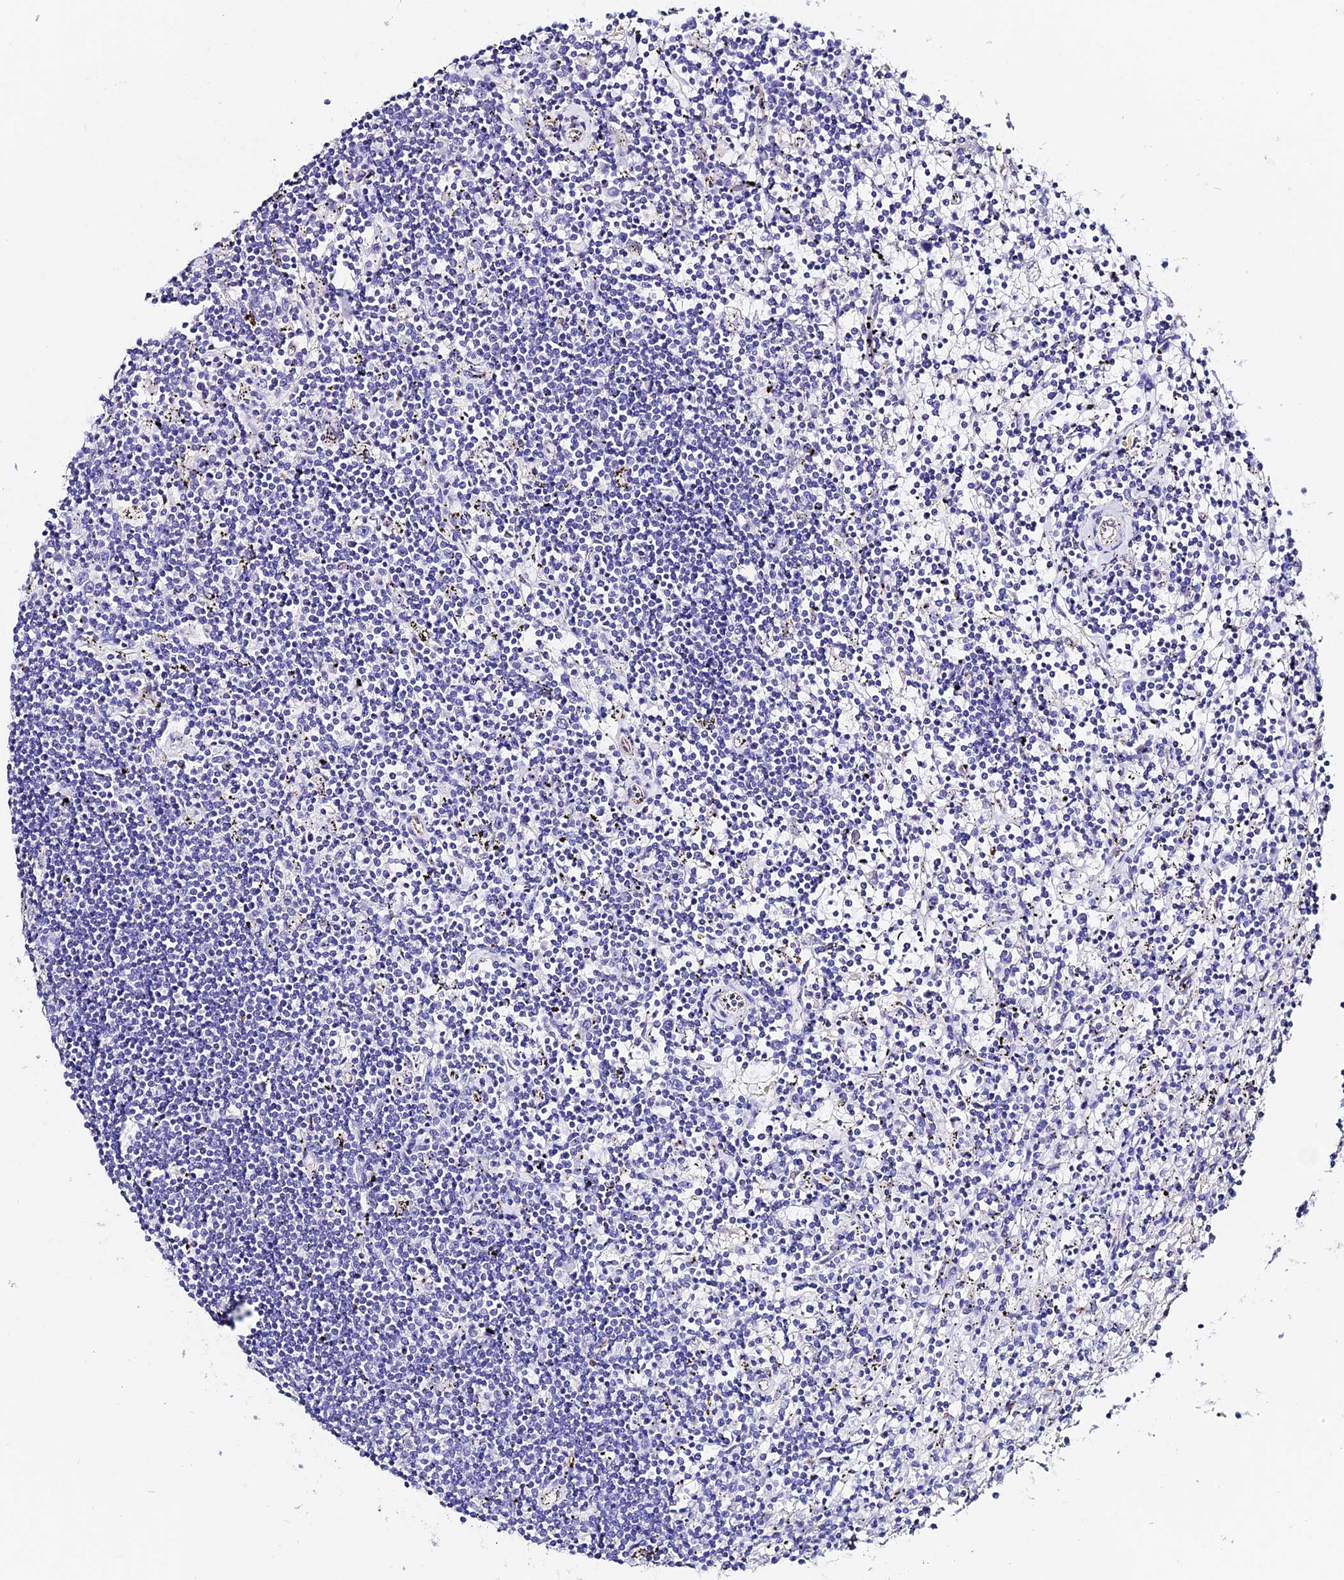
{"staining": {"intensity": "negative", "quantity": "none", "location": "none"}, "tissue": "lymphoma", "cell_type": "Tumor cells", "image_type": "cancer", "snomed": [{"axis": "morphology", "description": "Malignant lymphoma, non-Hodgkin's type, Low grade"}, {"axis": "topography", "description": "Spleen"}], "caption": "High magnification brightfield microscopy of lymphoma stained with DAB (brown) and counterstained with hematoxylin (blue): tumor cells show no significant expression. (Stains: DAB immunohistochemistry with hematoxylin counter stain, Microscopy: brightfield microscopy at high magnification).", "gene": "ESM1", "patient": {"sex": "male", "age": 76}}